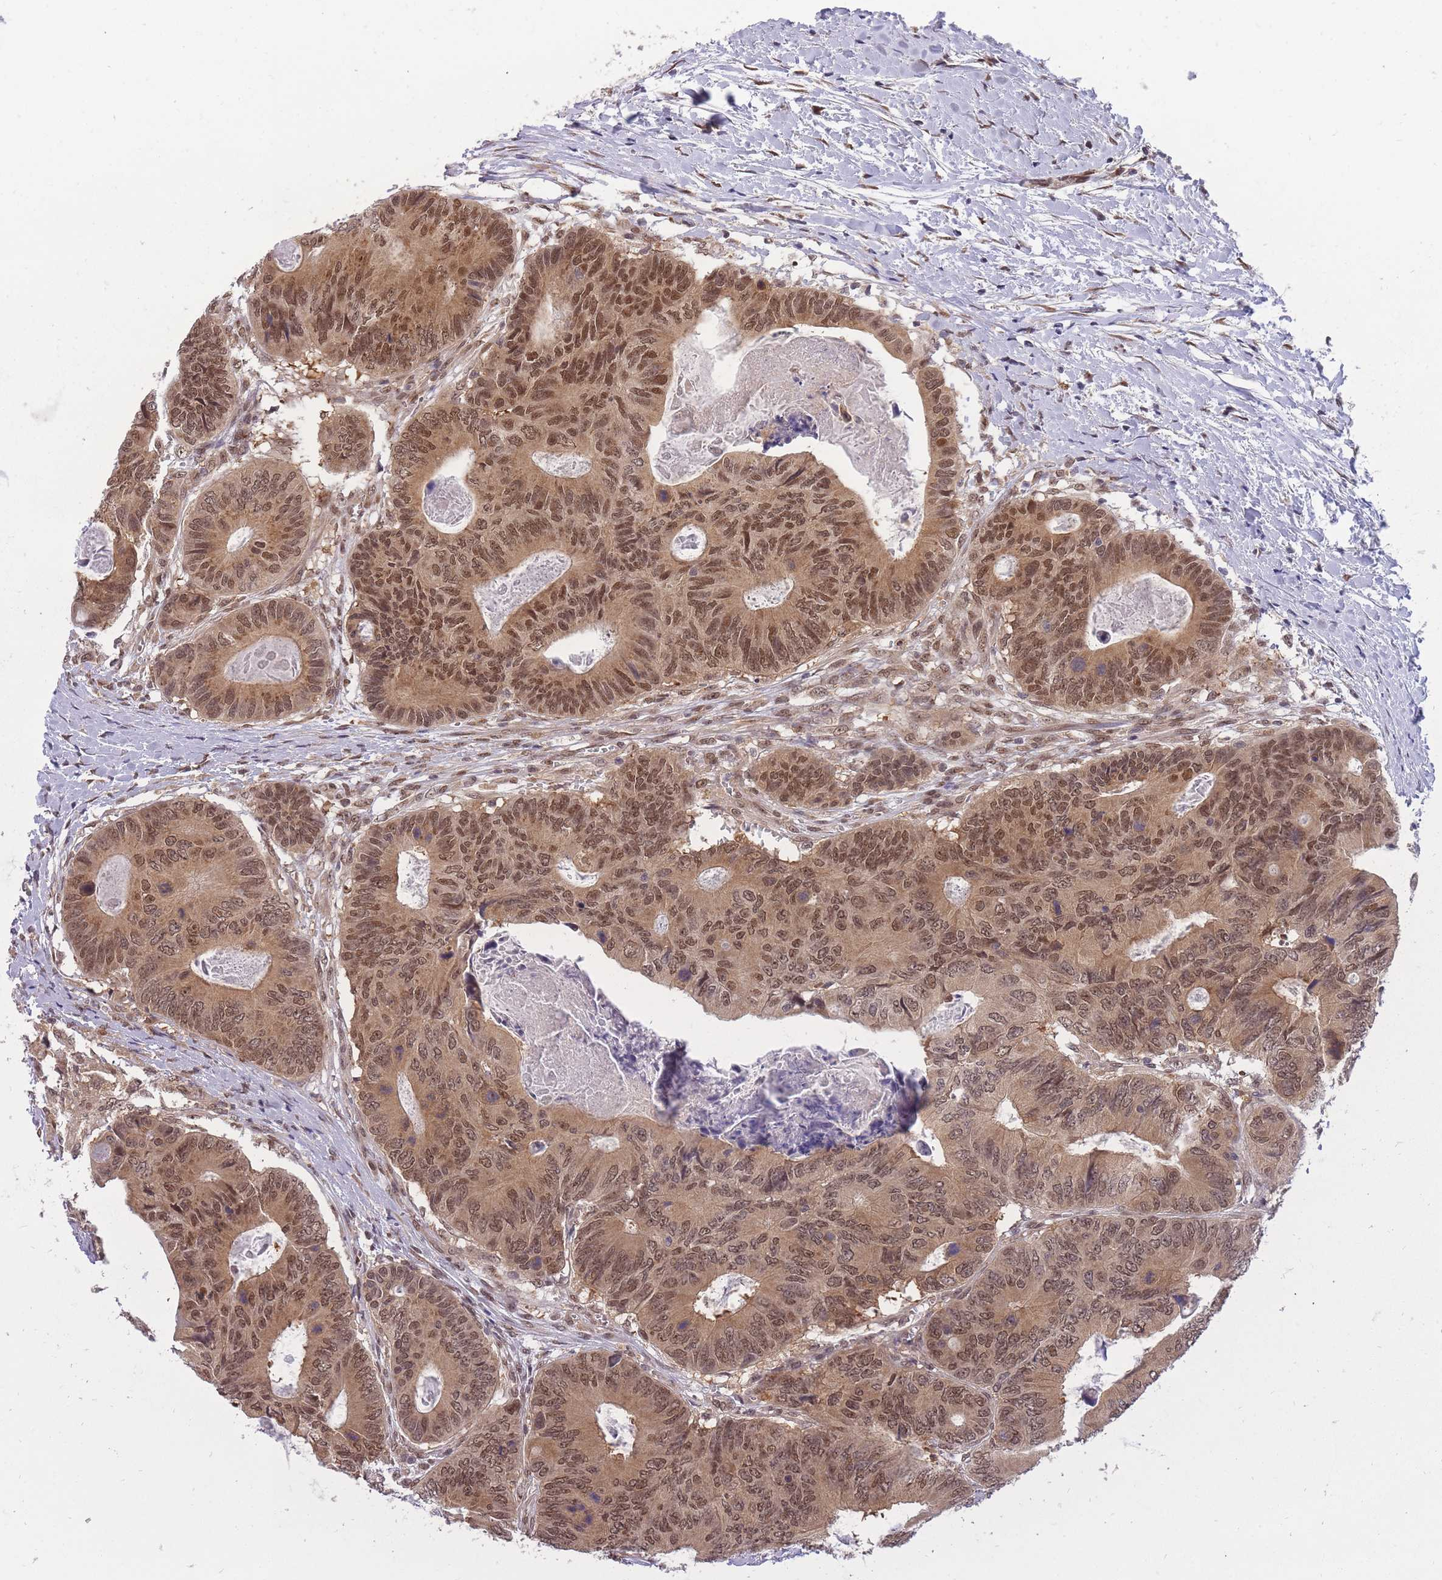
{"staining": {"intensity": "moderate", "quantity": ">75%", "location": "cytoplasmic/membranous,nuclear"}, "tissue": "colorectal cancer", "cell_type": "Tumor cells", "image_type": "cancer", "snomed": [{"axis": "morphology", "description": "Adenocarcinoma, NOS"}, {"axis": "topography", "description": "Colon"}], "caption": "A high-resolution photomicrograph shows immunohistochemistry (IHC) staining of colorectal cancer (adenocarcinoma), which exhibits moderate cytoplasmic/membranous and nuclear staining in approximately >75% of tumor cells. The staining is performed using DAB brown chromogen to label protein expression. The nuclei are counter-stained blue using hematoxylin.", "gene": "CDIP1", "patient": {"sex": "male", "age": 85}}